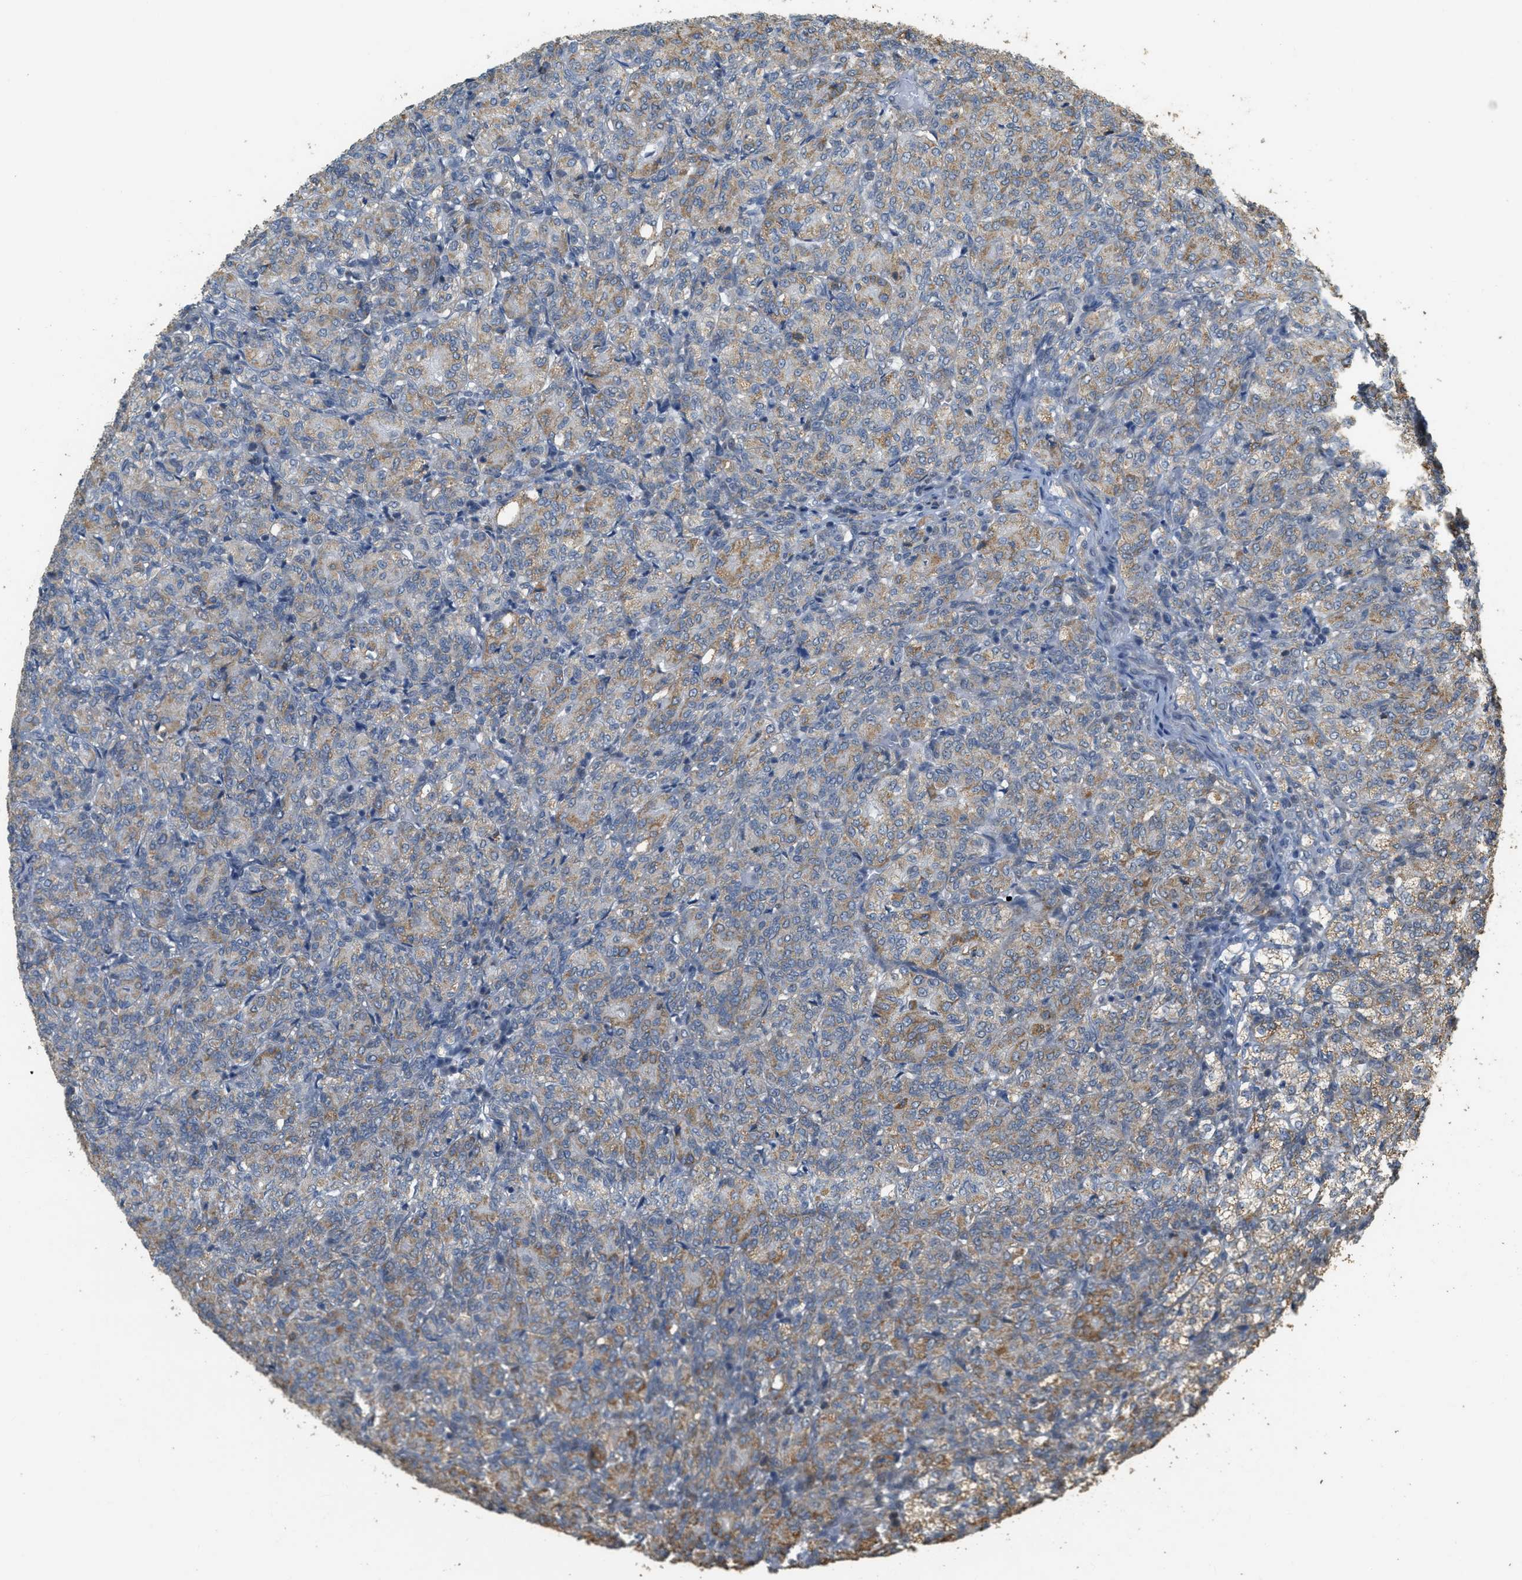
{"staining": {"intensity": "moderate", "quantity": ">75%", "location": "cytoplasmic/membranous"}, "tissue": "renal cancer", "cell_type": "Tumor cells", "image_type": "cancer", "snomed": [{"axis": "morphology", "description": "Adenocarcinoma, NOS"}, {"axis": "topography", "description": "Kidney"}], "caption": "Moderate cytoplasmic/membranous protein expression is appreciated in about >75% of tumor cells in adenocarcinoma (renal).", "gene": "KCNA4", "patient": {"sex": "male", "age": 77}}